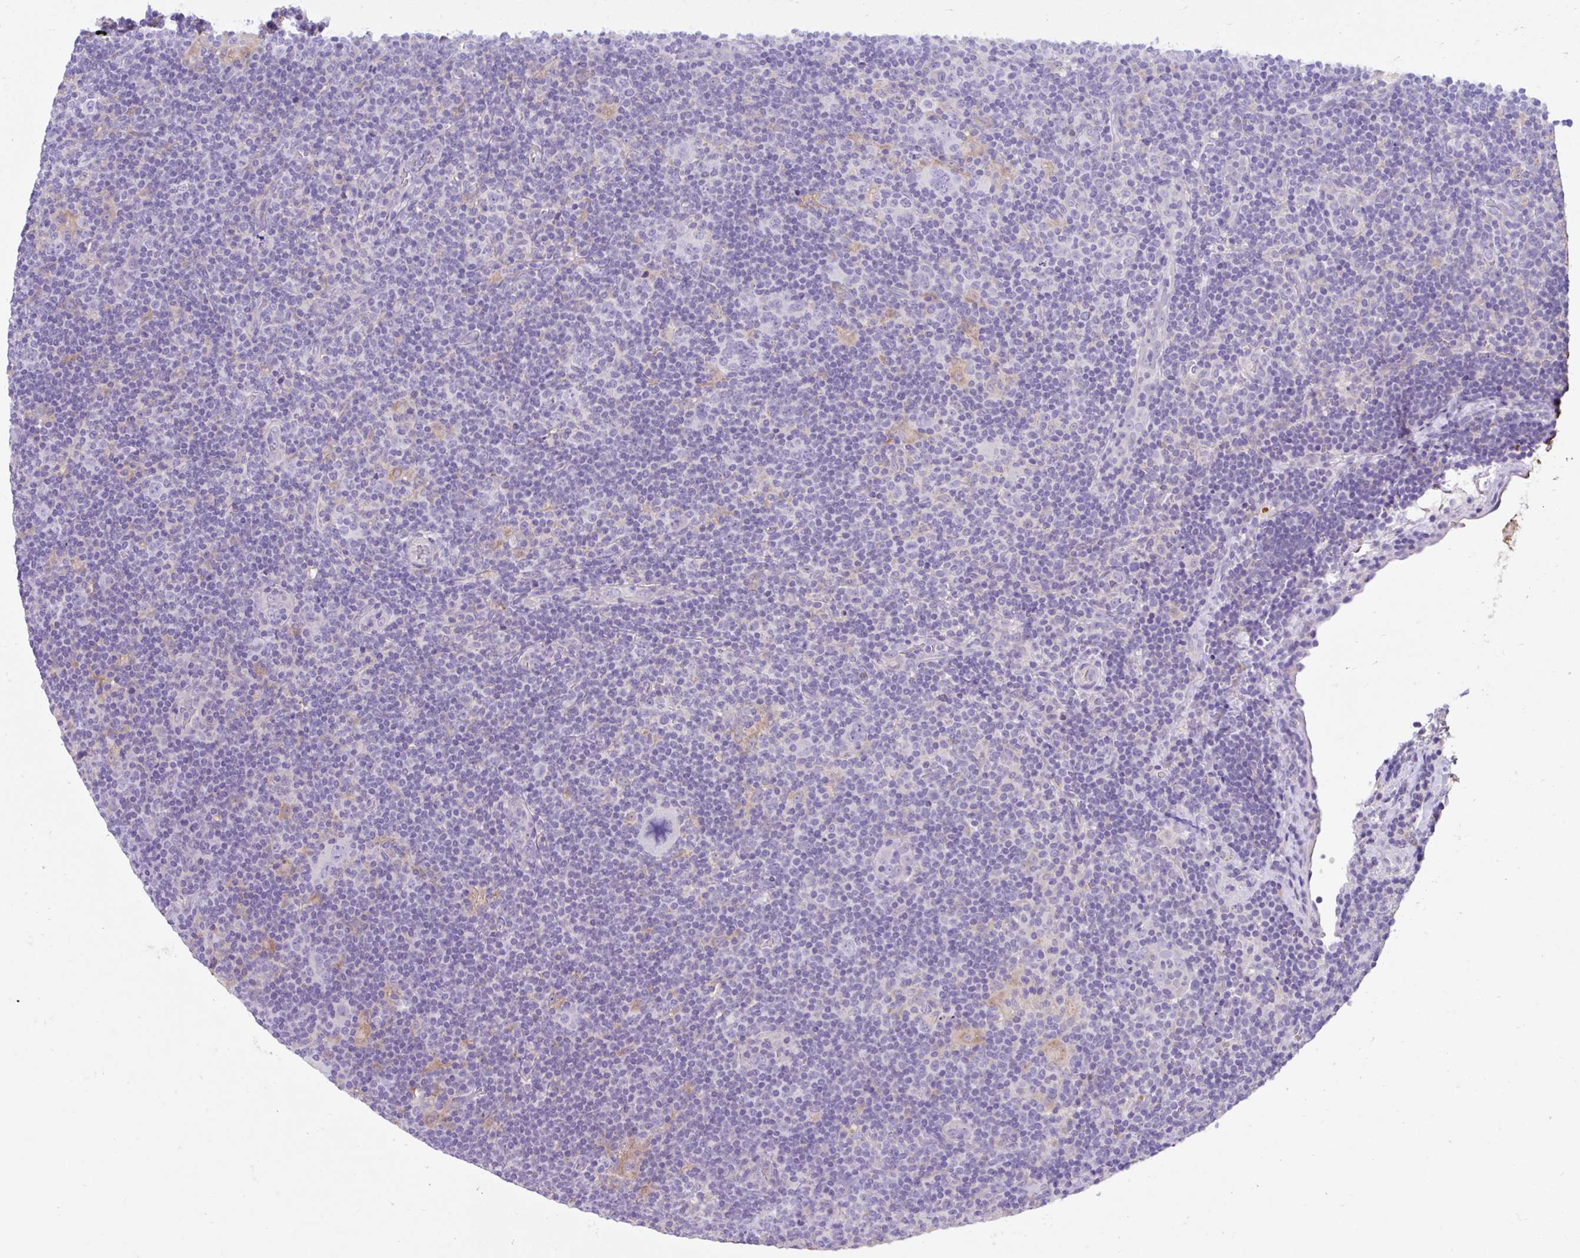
{"staining": {"intensity": "negative", "quantity": "none", "location": "none"}, "tissue": "lymphoma", "cell_type": "Tumor cells", "image_type": "cancer", "snomed": [{"axis": "morphology", "description": "Hodgkin's disease, NOS"}, {"axis": "topography", "description": "Lymph node"}], "caption": "This histopathology image is of Hodgkin's disease stained with IHC to label a protein in brown with the nuclei are counter-stained blue. There is no expression in tumor cells.", "gene": "ZNF33A", "patient": {"sex": "female", "age": 57}}